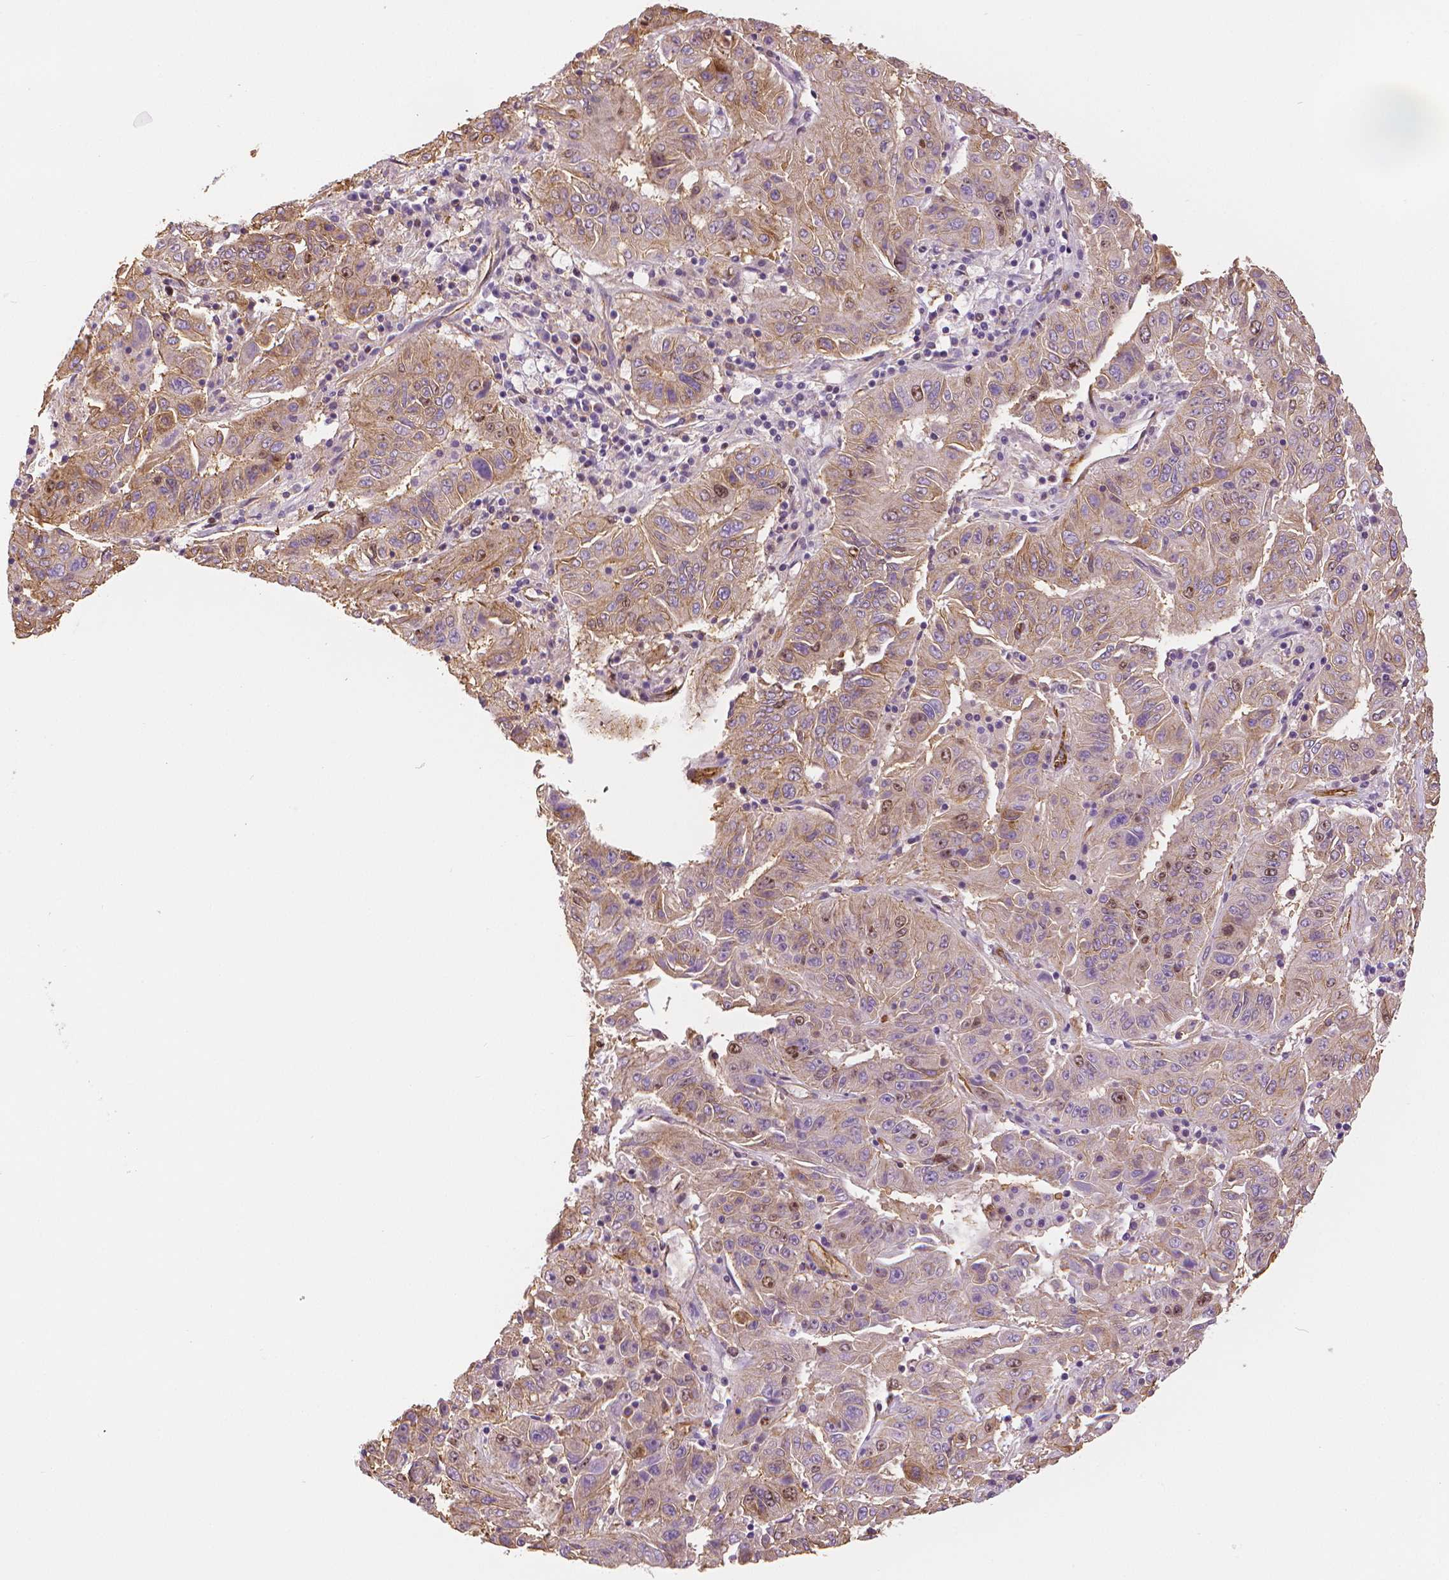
{"staining": {"intensity": "moderate", "quantity": "25%-75%", "location": "cytoplasmic/membranous,nuclear"}, "tissue": "pancreatic cancer", "cell_type": "Tumor cells", "image_type": "cancer", "snomed": [{"axis": "morphology", "description": "Adenocarcinoma, NOS"}, {"axis": "topography", "description": "Pancreas"}], "caption": "Protein staining reveals moderate cytoplasmic/membranous and nuclear positivity in about 25%-75% of tumor cells in pancreatic adenocarcinoma.", "gene": "MKI67", "patient": {"sex": "male", "age": 63}}